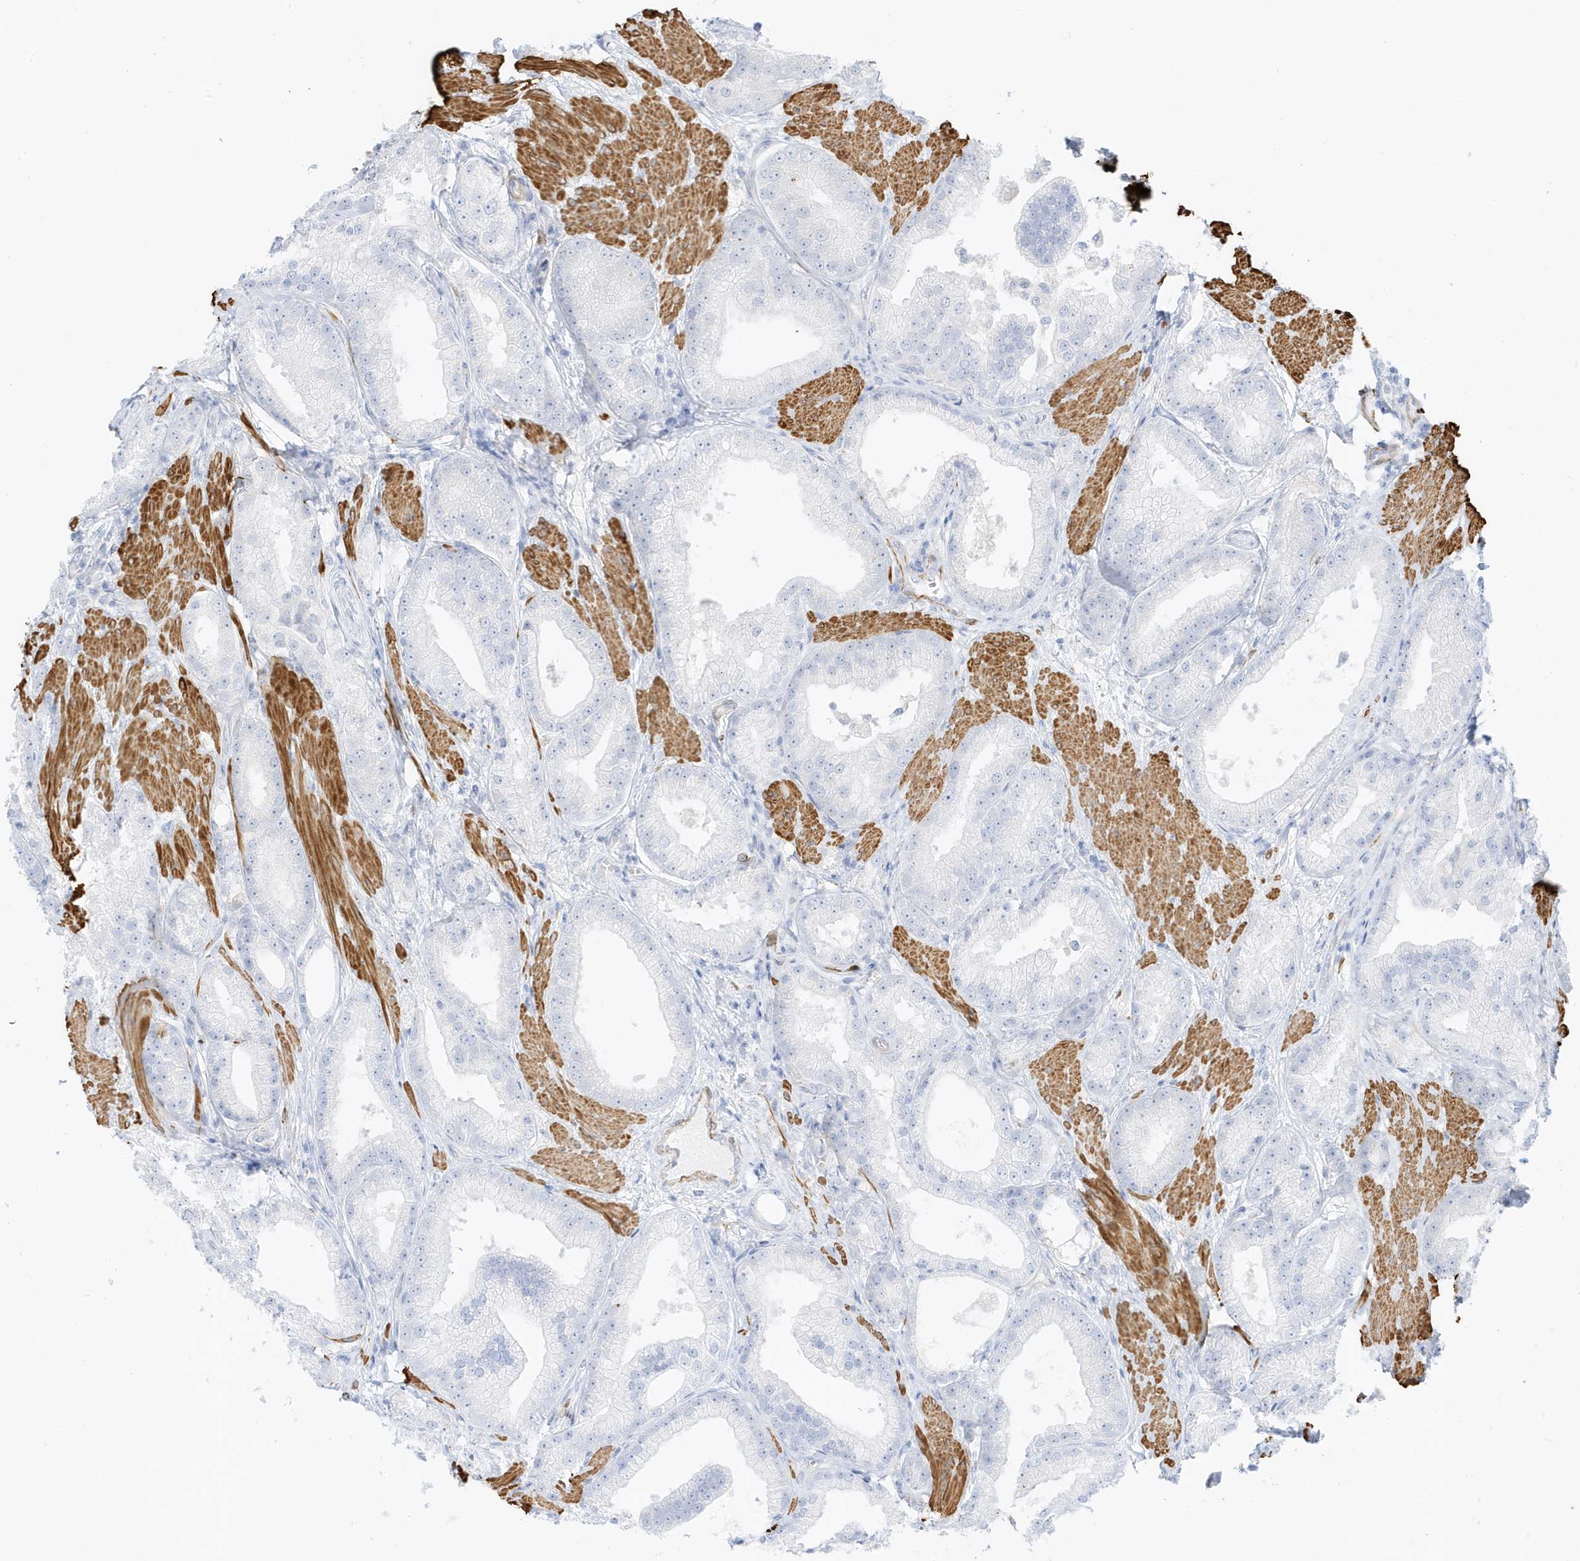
{"staining": {"intensity": "negative", "quantity": "none", "location": "none"}, "tissue": "prostate cancer", "cell_type": "Tumor cells", "image_type": "cancer", "snomed": [{"axis": "morphology", "description": "Adenocarcinoma, Low grade"}, {"axis": "topography", "description": "Prostate"}], "caption": "Image shows no significant protein staining in tumor cells of prostate adenocarcinoma (low-grade).", "gene": "SLC22A13", "patient": {"sex": "male", "age": 67}}